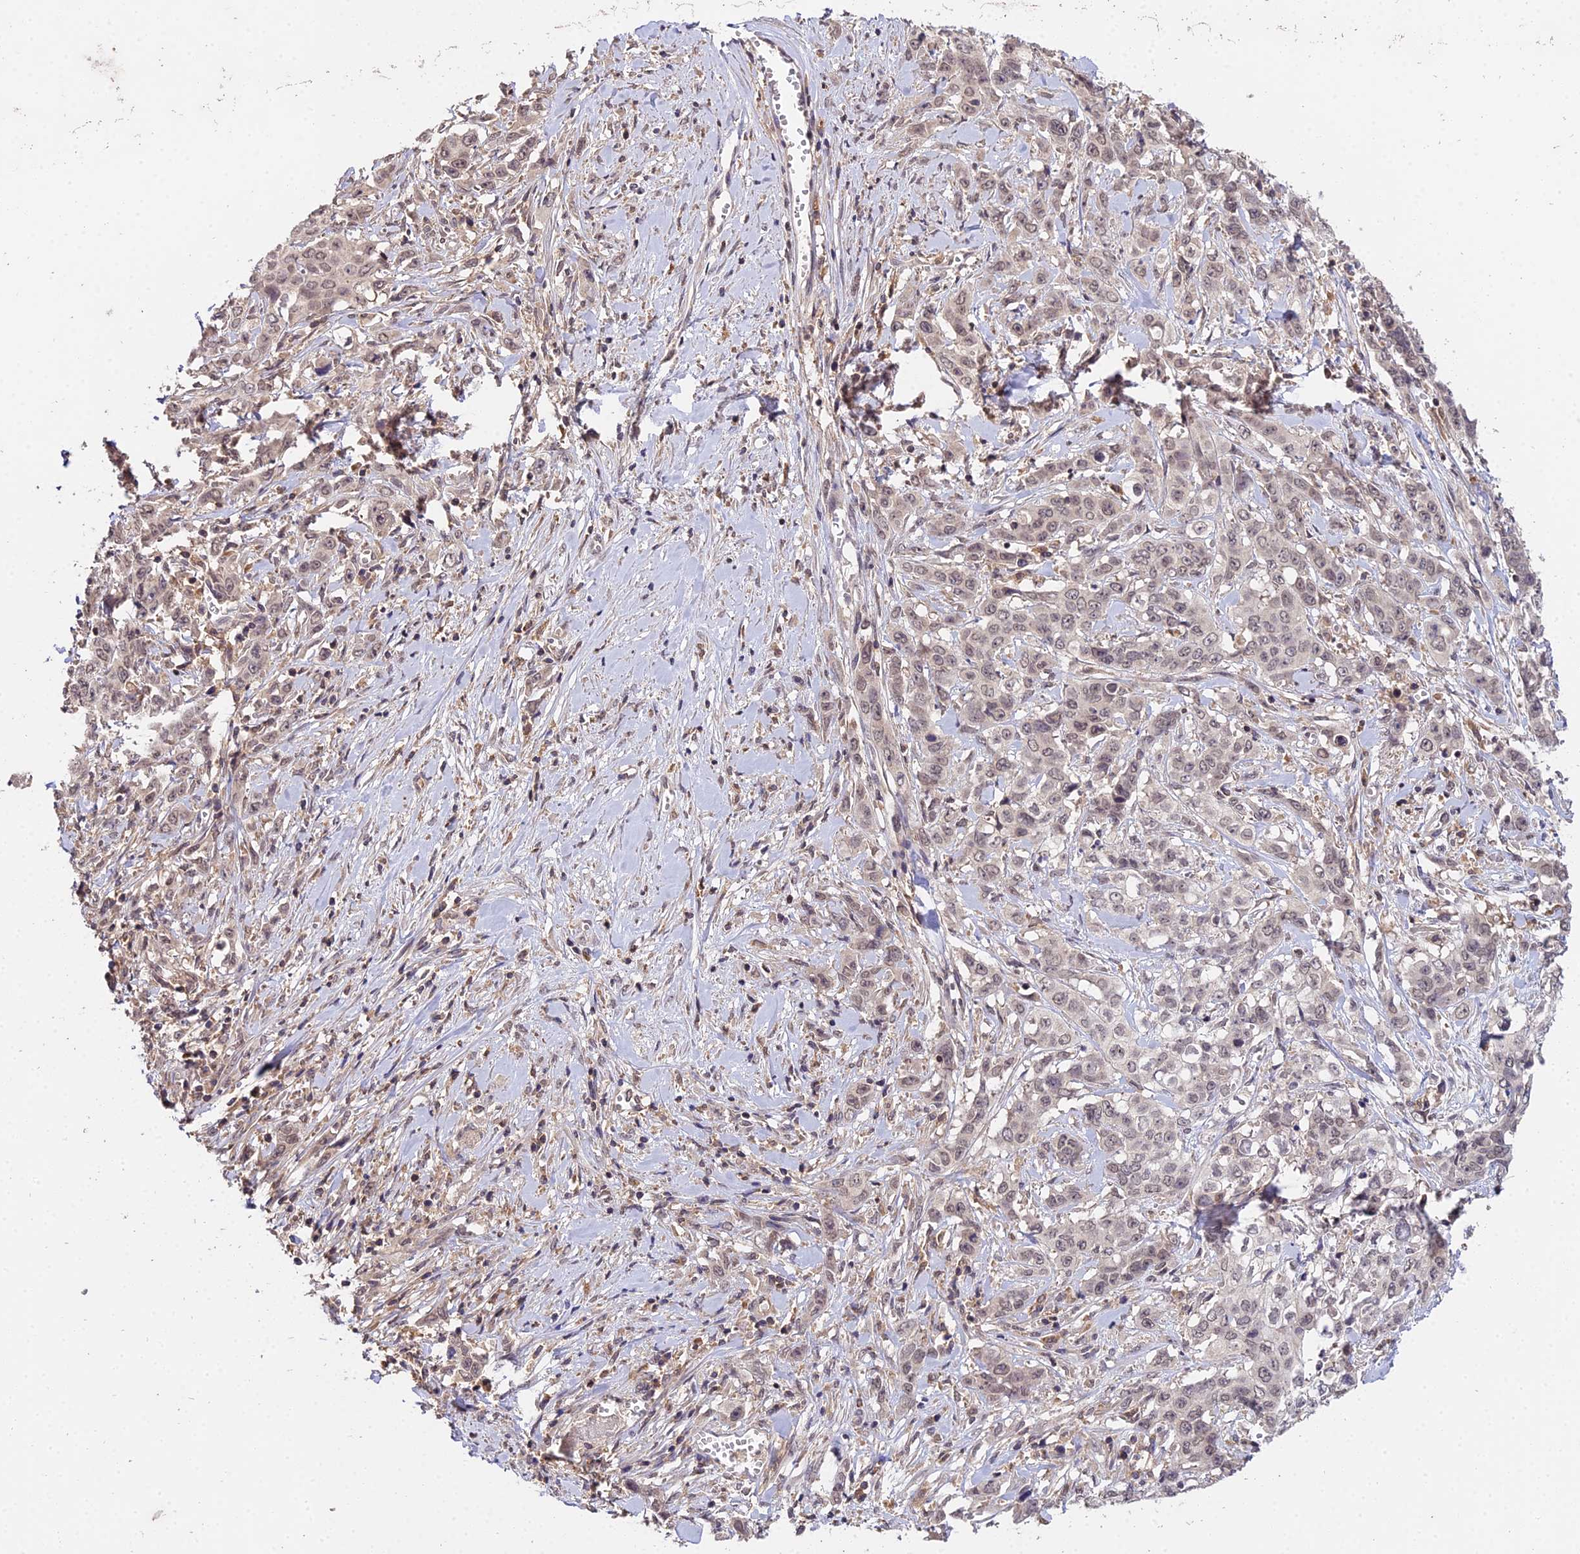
{"staining": {"intensity": "weak", "quantity": ">75%", "location": "nuclear"}, "tissue": "stomach cancer", "cell_type": "Tumor cells", "image_type": "cancer", "snomed": [{"axis": "morphology", "description": "Adenocarcinoma, NOS"}, {"axis": "topography", "description": "Stomach, upper"}], "caption": "DAB immunohistochemical staining of human stomach cancer shows weak nuclear protein positivity in about >75% of tumor cells.", "gene": "TPRX1", "patient": {"sex": "male", "age": 62}}